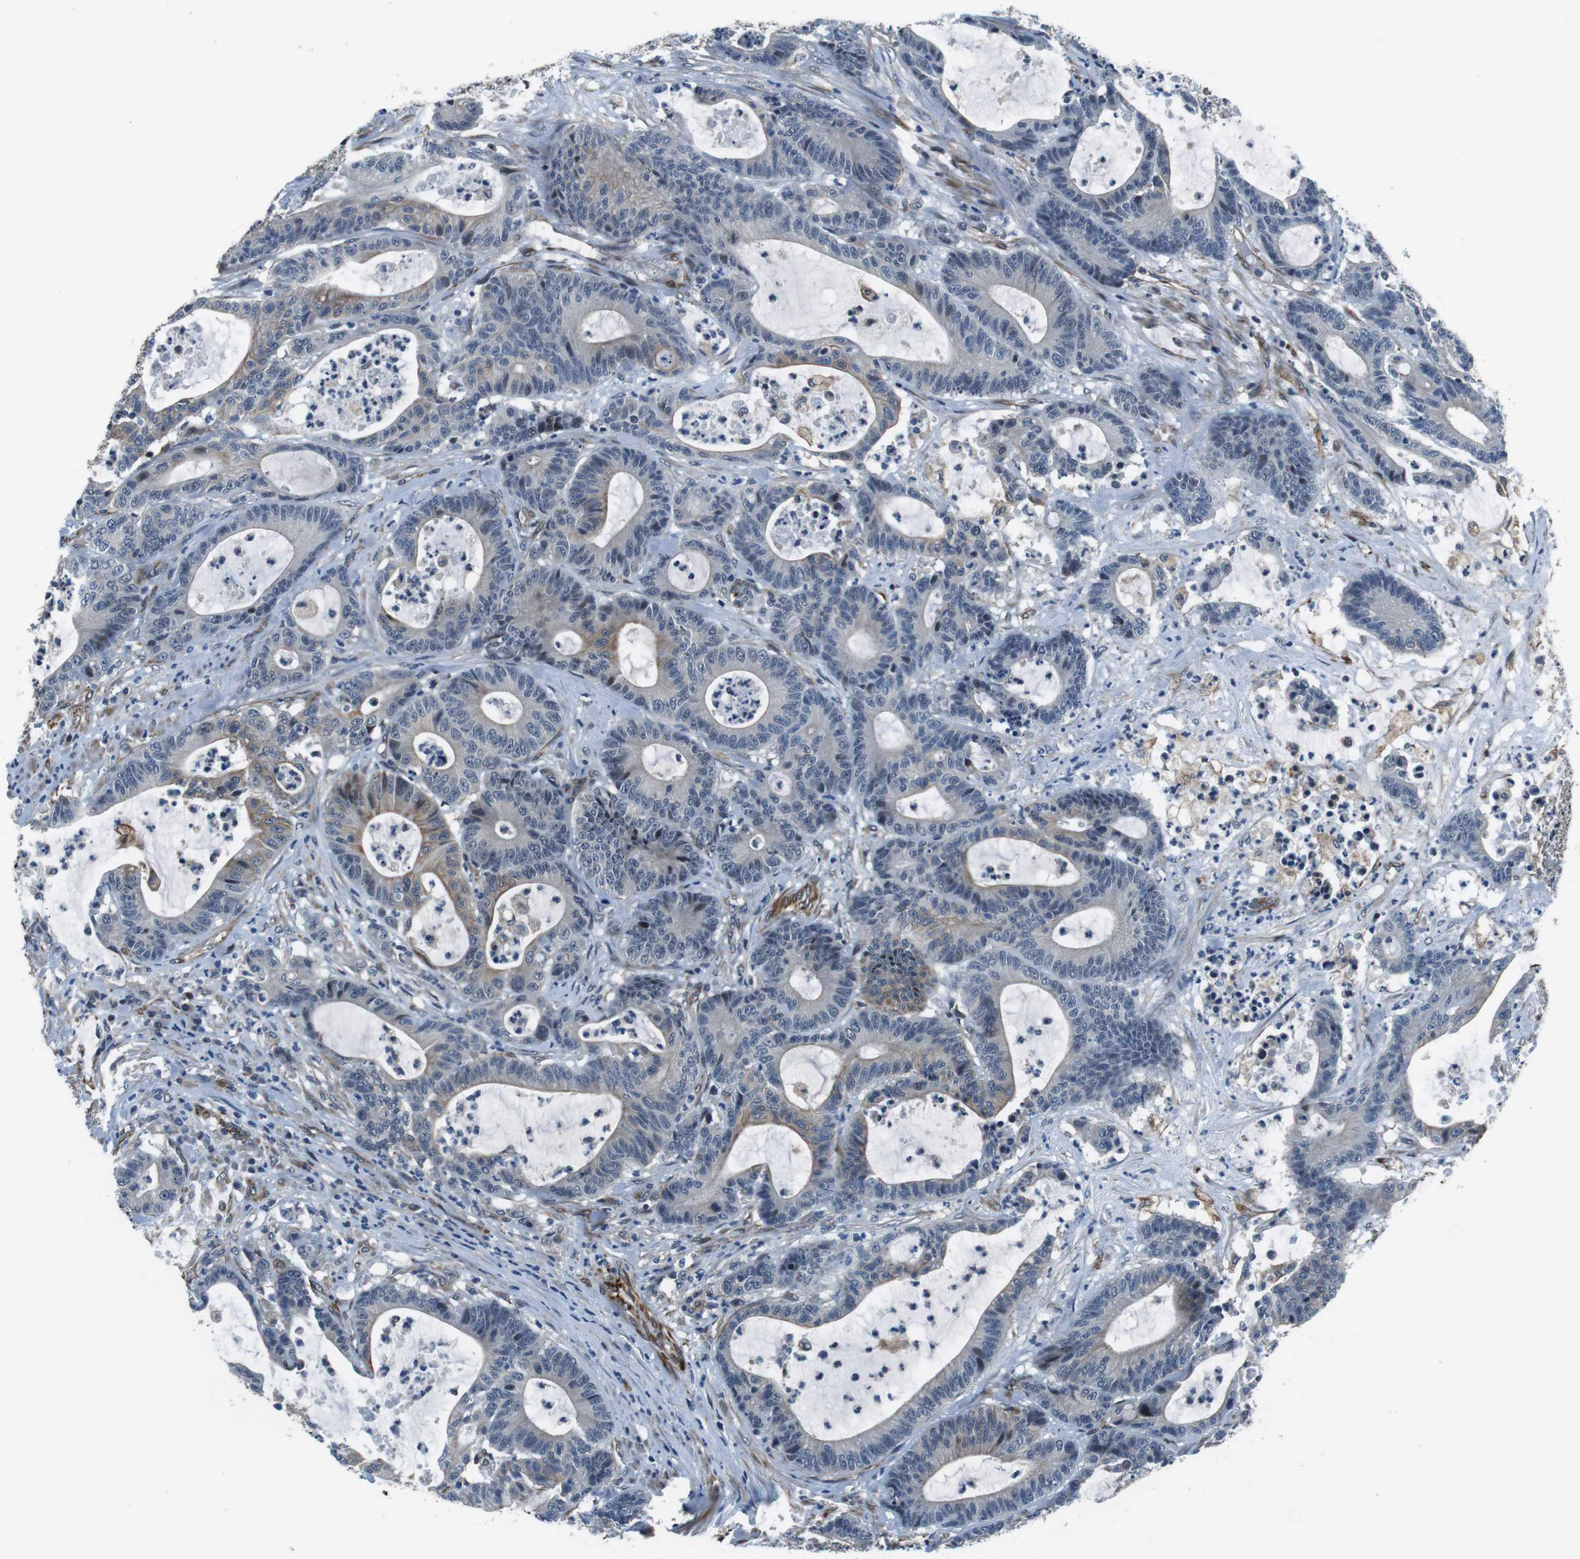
{"staining": {"intensity": "negative", "quantity": "none", "location": "none"}, "tissue": "colorectal cancer", "cell_type": "Tumor cells", "image_type": "cancer", "snomed": [{"axis": "morphology", "description": "Adenocarcinoma, NOS"}, {"axis": "topography", "description": "Colon"}], "caption": "Immunohistochemical staining of human adenocarcinoma (colorectal) demonstrates no significant positivity in tumor cells.", "gene": "LRRC49", "patient": {"sex": "female", "age": 84}}